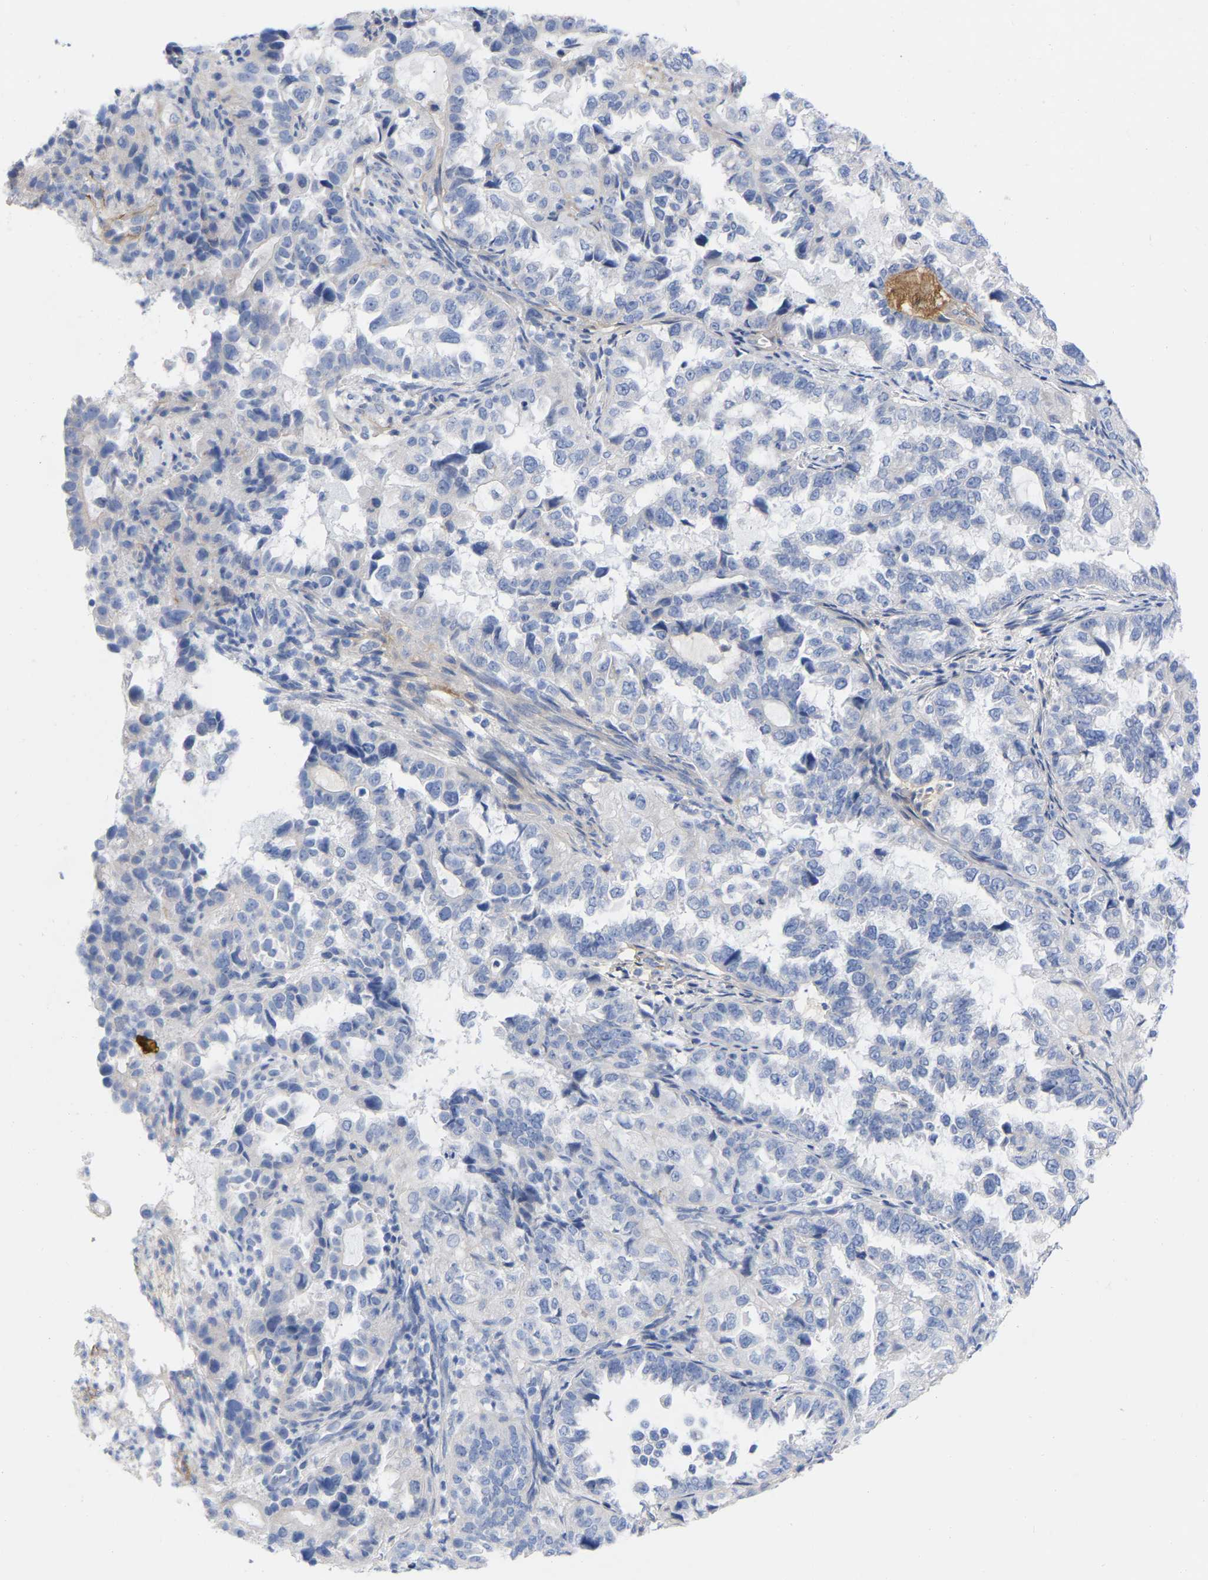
{"staining": {"intensity": "negative", "quantity": "none", "location": "none"}, "tissue": "endometrial cancer", "cell_type": "Tumor cells", "image_type": "cancer", "snomed": [{"axis": "morphology", "description": "Adenocarcinoma, NOS"}, {"axis": "topography", "description": "Endometrium"}], "caption": "Immunohistochemistry (IHC) histopathology image of human endometrial adenocarcinoma stained for a protein (brown), which demonstrates no staining in tumor cells.", "gene": "HAPLN1", "patient": {"sex": "female", "age": 85}}